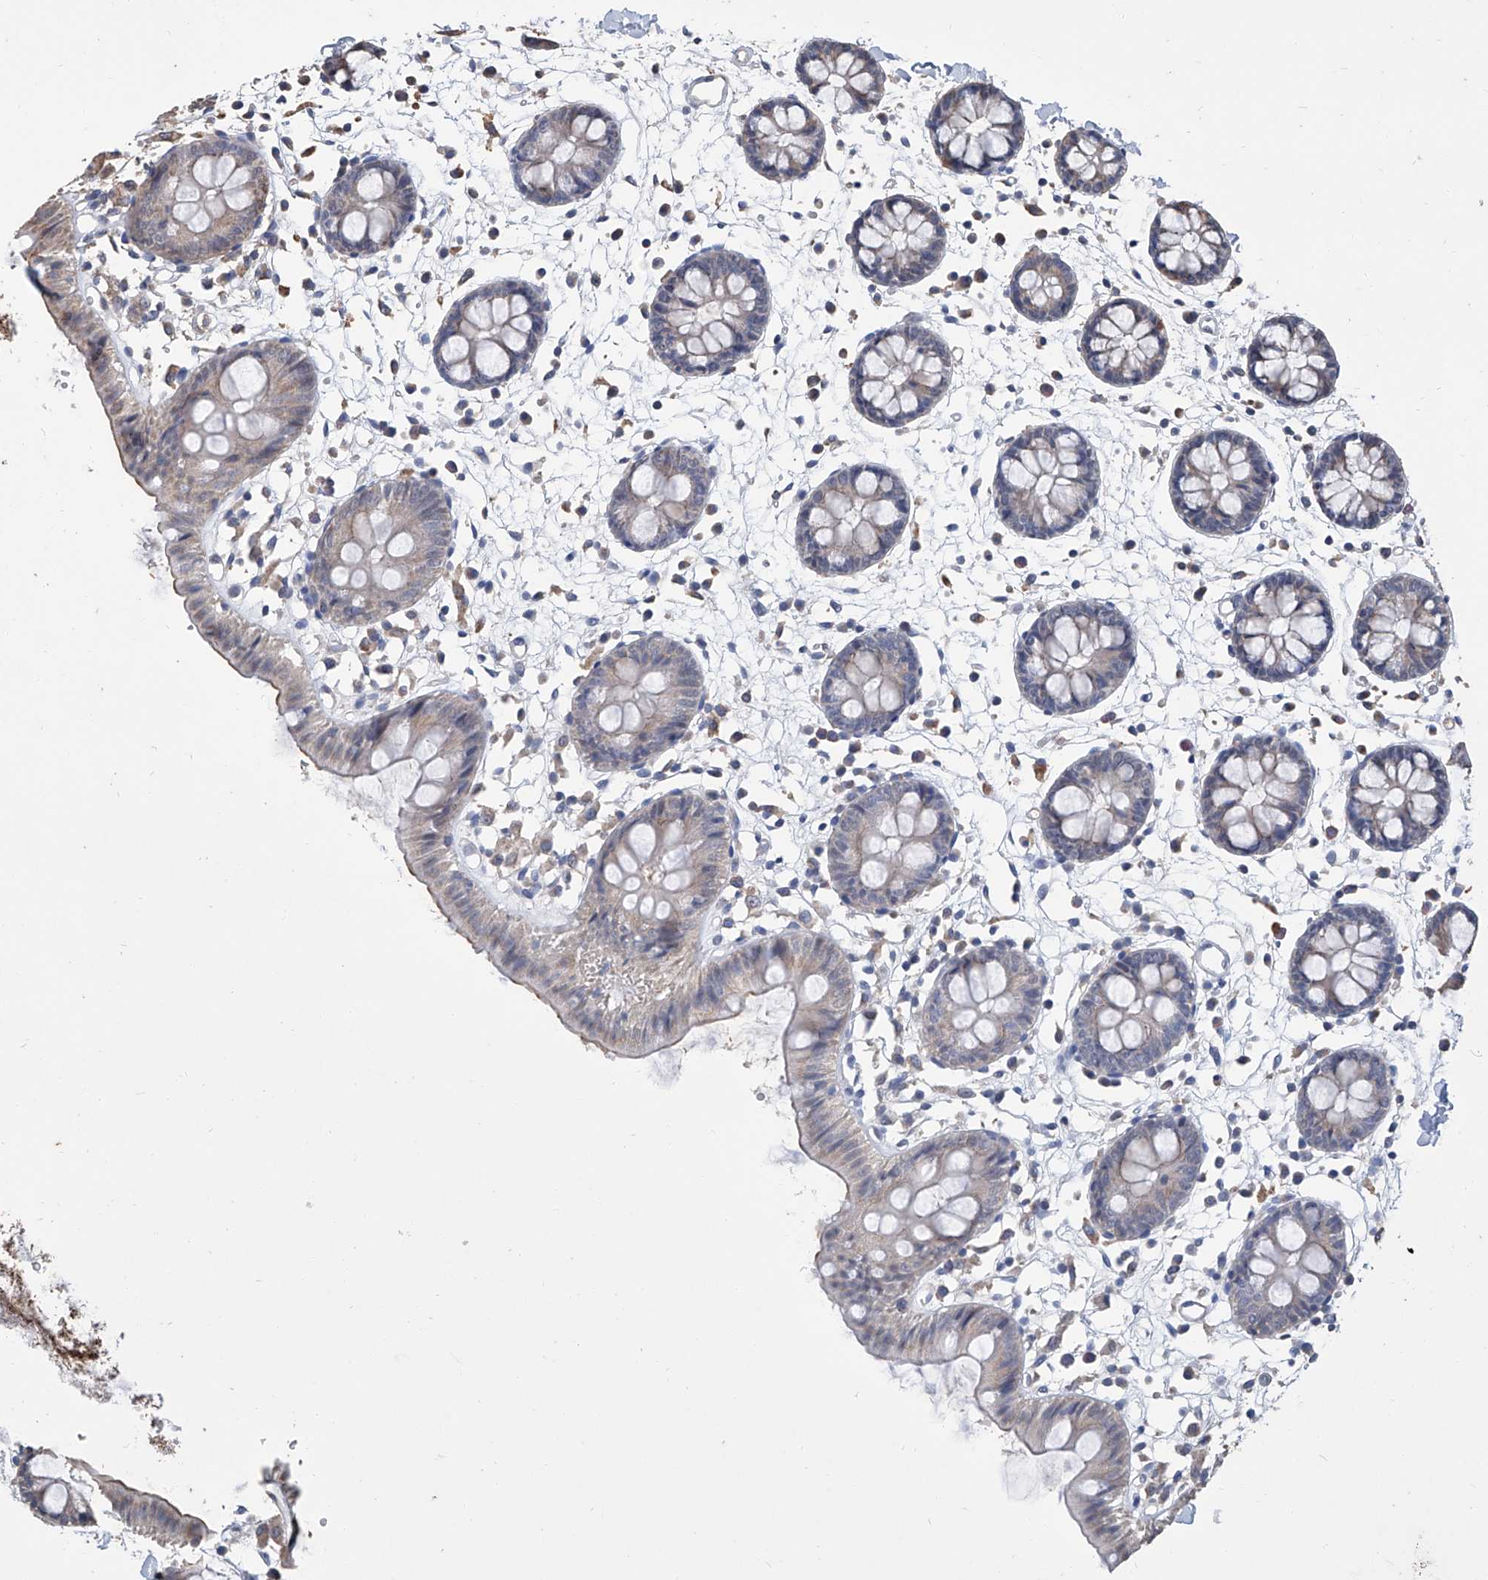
{"staining": {"intensity": "weak", "quantity": ">75%", "location": "cytoplasmic/membranous"}, "tissue": "colon", "cell_type": "Endothelial cells", "image_type": "normal", "snomed": [{"axis": "morphology", "description": "Normal tissue, NOS"}, {"axis": "topography", "description": "Colon"}], "caption": "Immunohistochemical staining of unremarkable human colon exhibits >75% levels of weak cytoplasmic/membranous protein expression in about >75% of endothelial cells.", "gene": "GPT", "patient": {"sex": "male", "age": 56}}